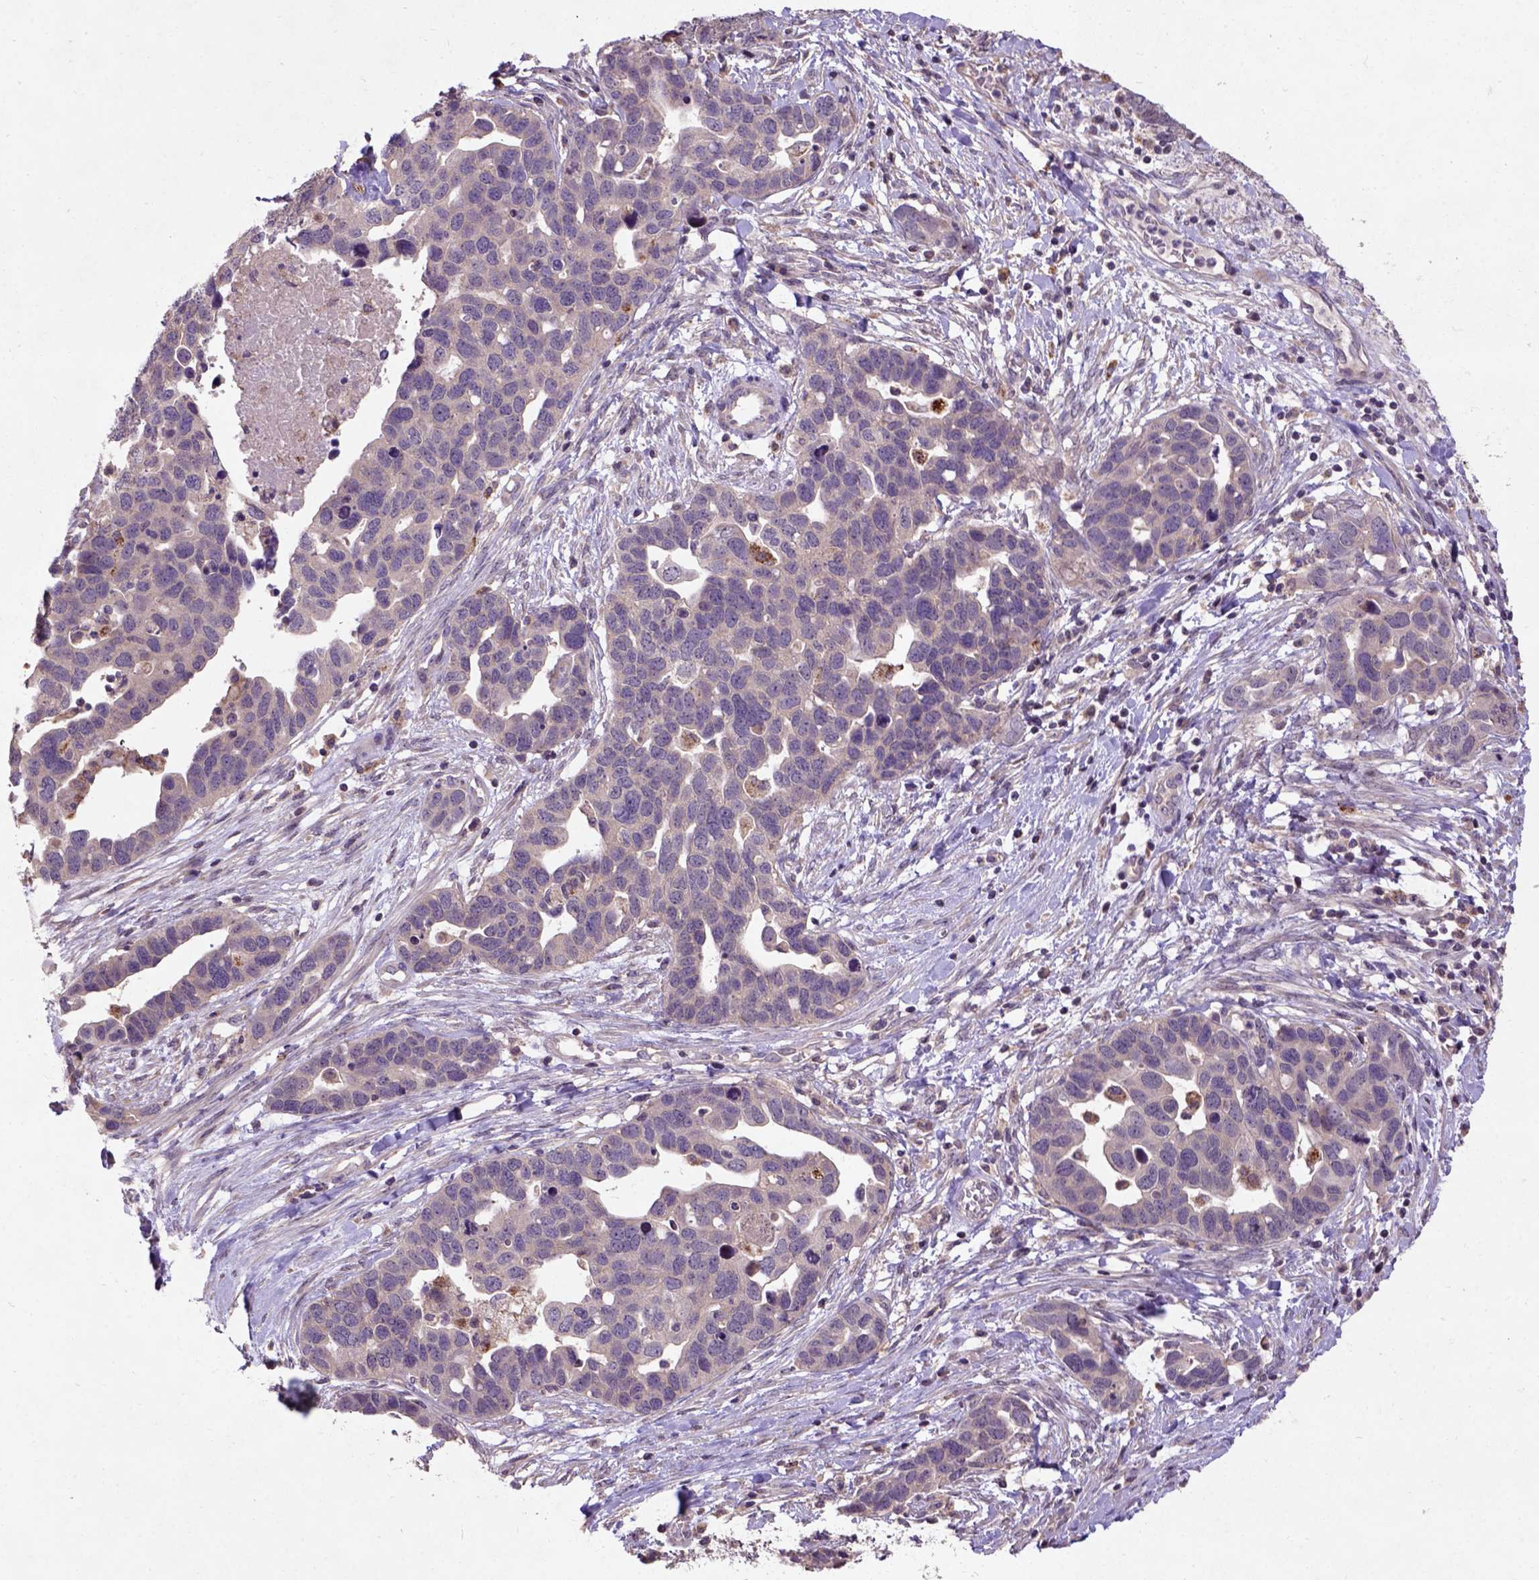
{"staining": {"intensity": "weak", "quantity": ">75%", "location": "cytoplasmic/membranous"}, "tissue": "ovarian cancer", "cell_type": "Tumor cells", "image_type": "cancer", "snomed": [{"axis": "morphology", "description": "Cystadenocarcinoma, serous, NOS"}, {"axis": "topography", "description": "Ovary"}], "caption": "Serous cystadenocarcinoma (ovarian) stained with a brown dye exhibits weak cytoplasmic/membranous positive expression in about >75% of tumor cells.", "gene": "KBTBD8", "patient": {"sex": "female", "age": 54}}